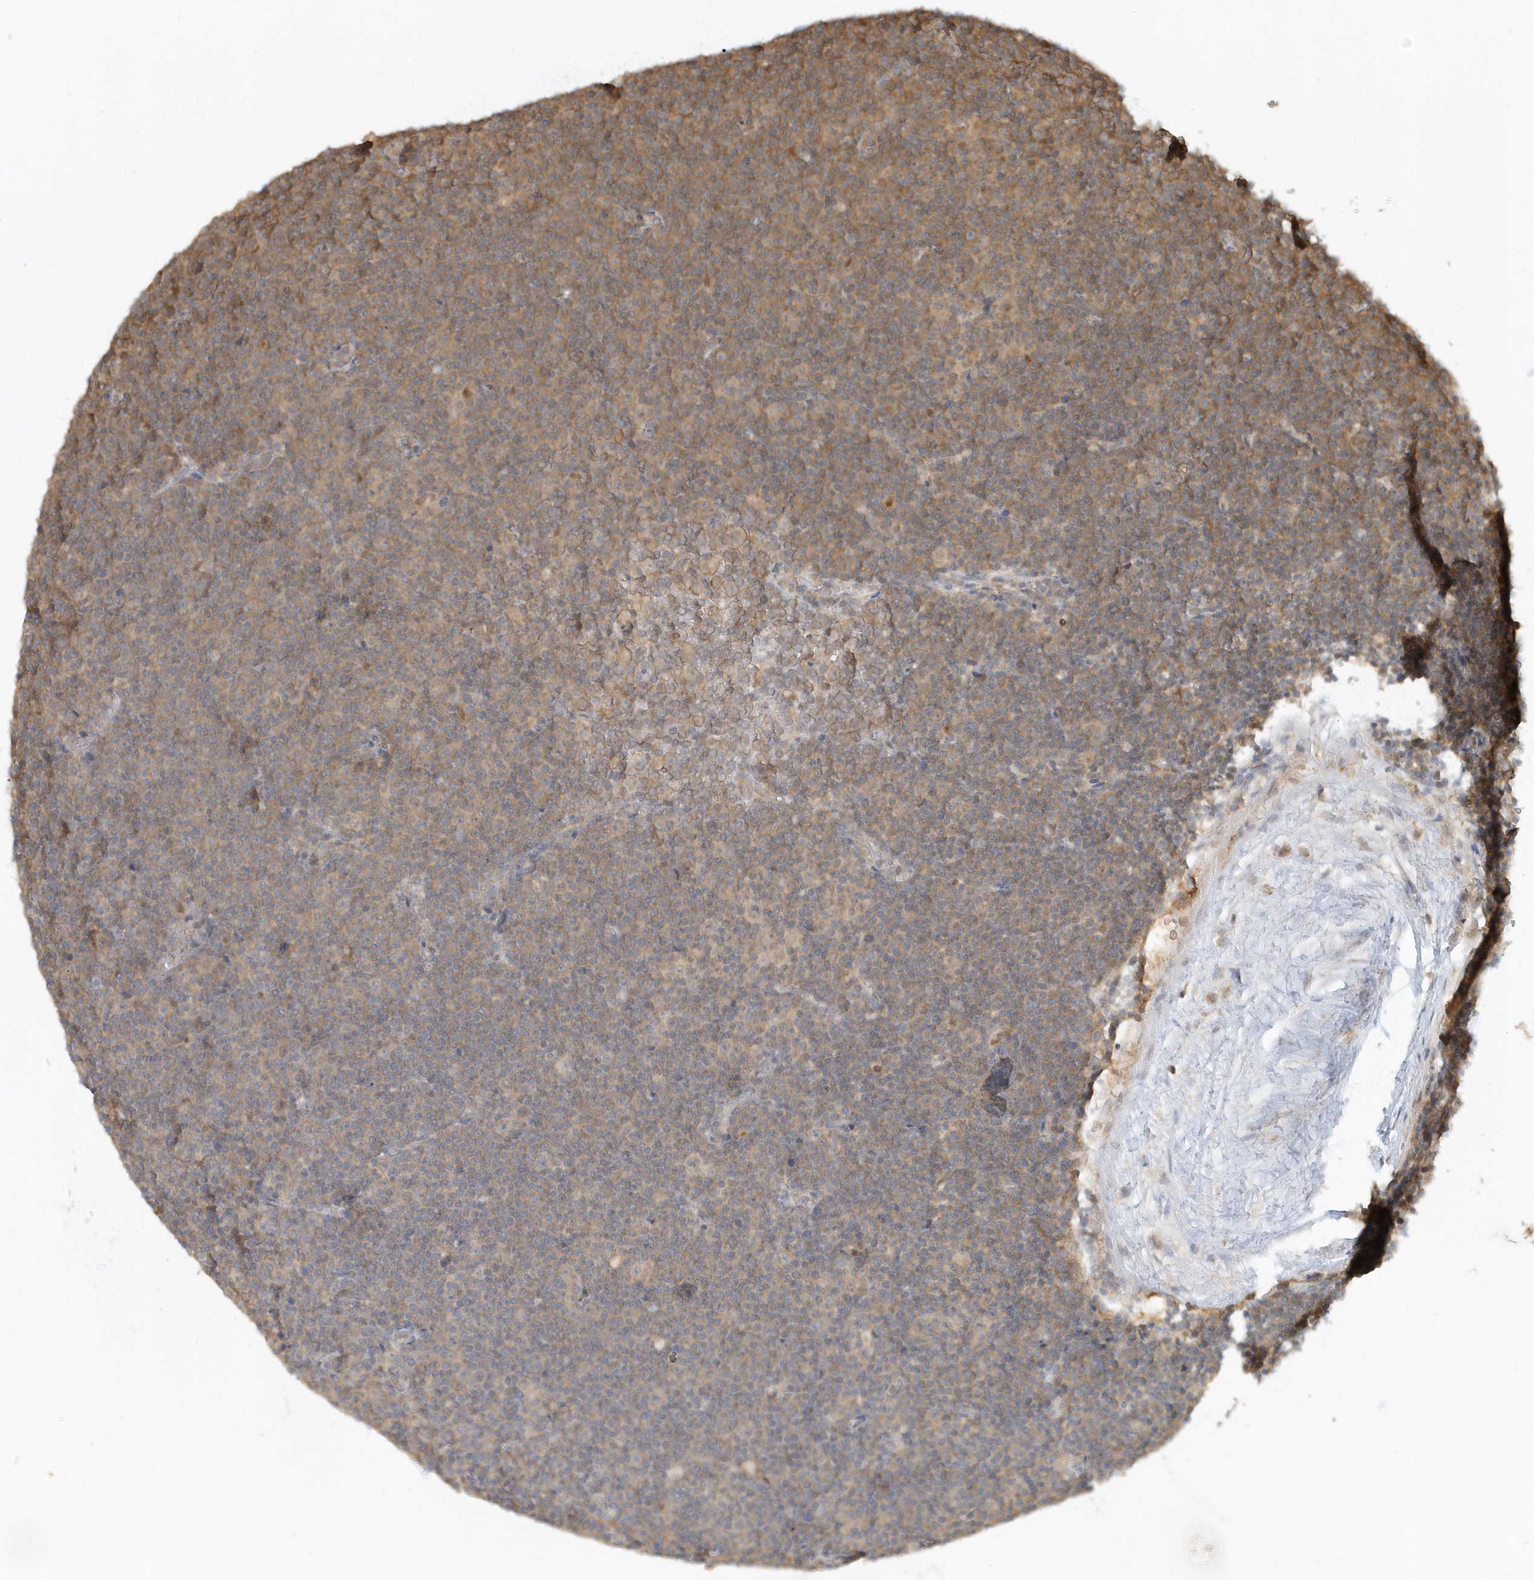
{"staining": {"intensity": "moderate", "quantity": "25%-75%", "location": "cytoplasmic/membranous"}, "tissue": "lymphoma", "cell_type": "Tumor cells", "image_type": "cancer", "snomed": [{"axis": "morphology", "description": "Malignant lymphoma, non-Hodgkin's type, Low grade"}, {"axis": "topography", "description": "Lymph node"}], "caption": "Protein staining demonstrates moderate cytoplasmic/membranous positivity in approximately 25%-75% of tumor cells in lymphoma. (brown staining indicates protein expression, while blue staining denotes nuclei).", "gene": "PSMD6", "patient": {"sex": "female", "age": 67}}